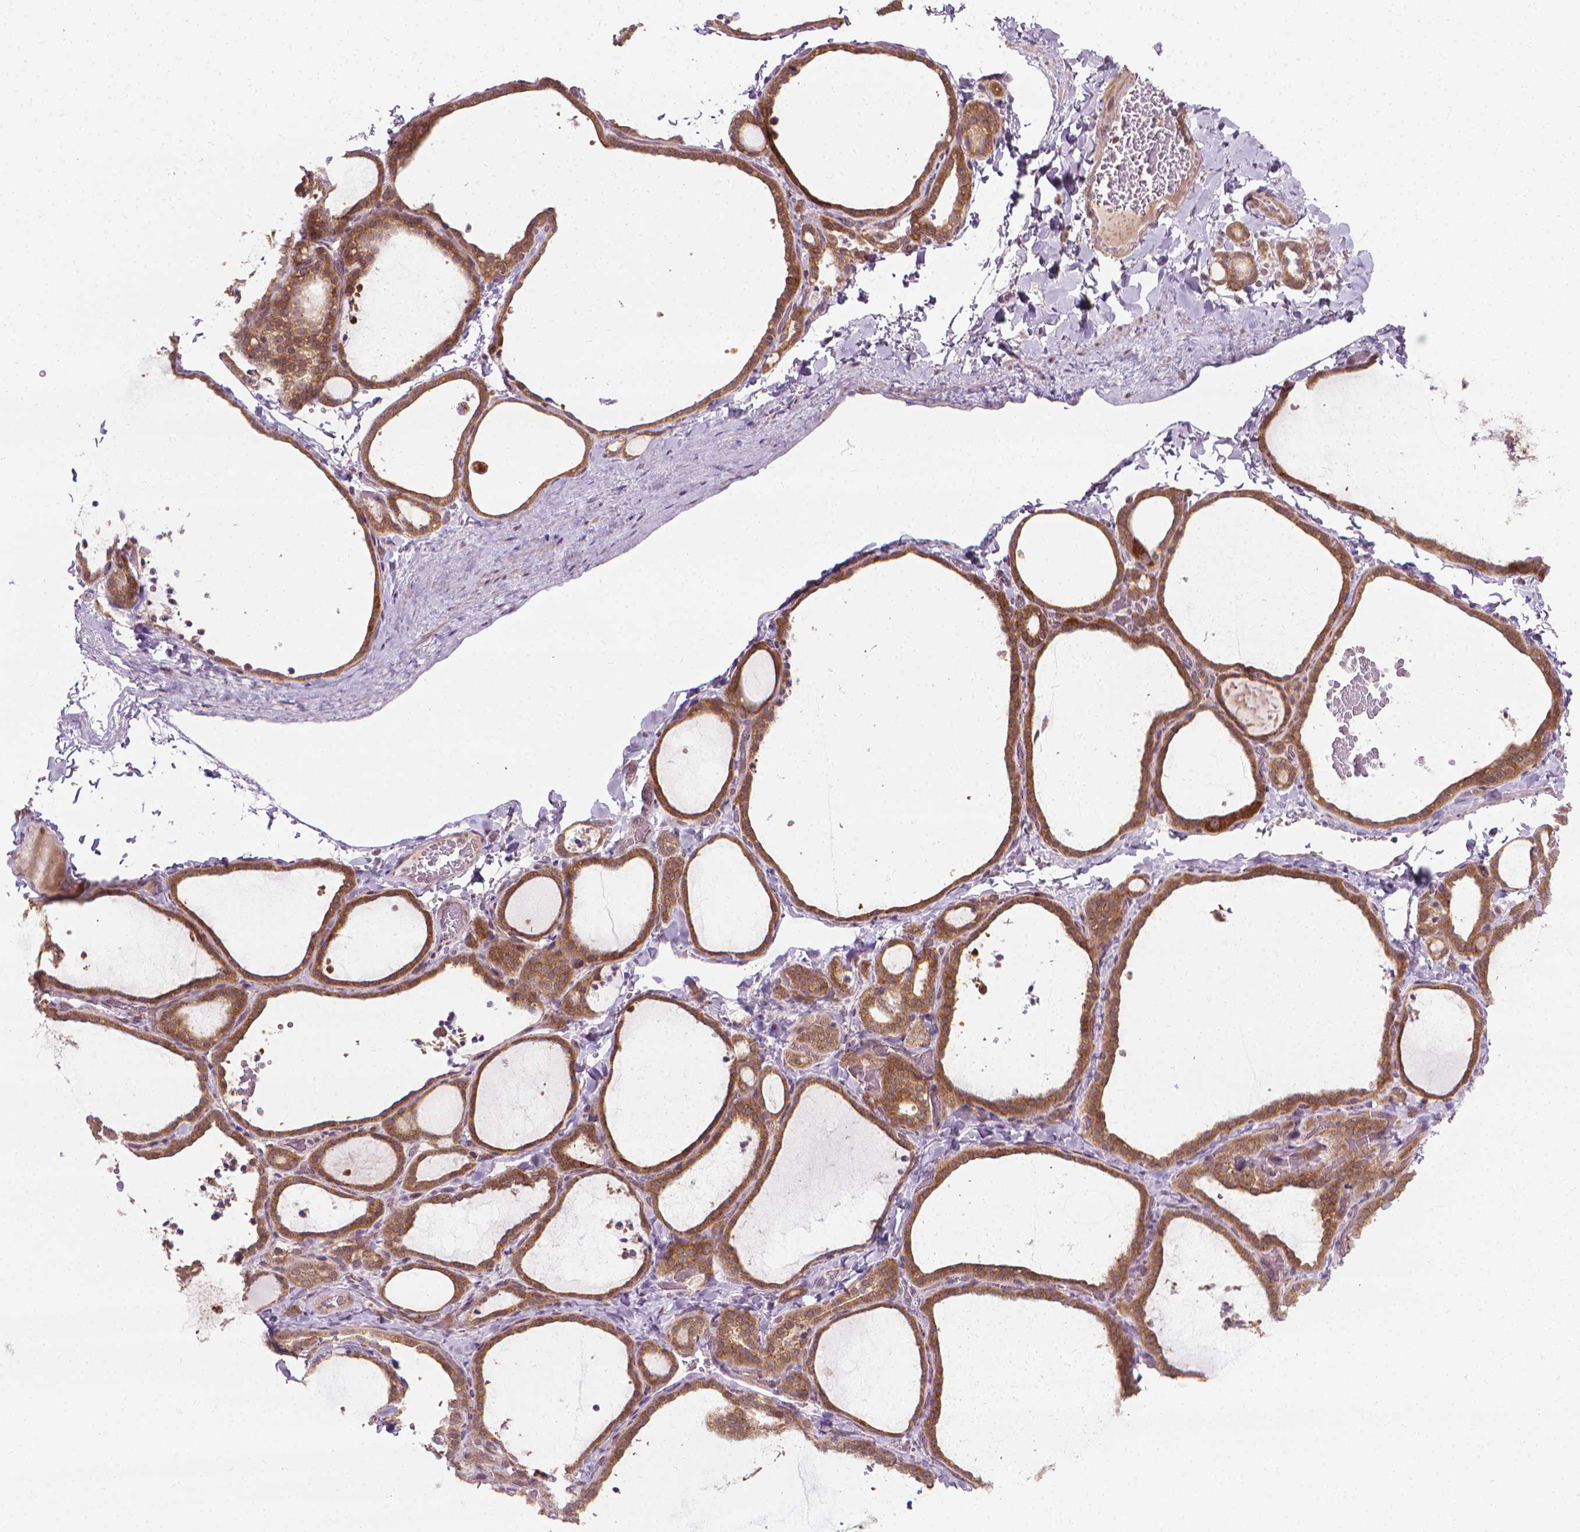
{"staining": {"intensity": "moderate", "quantity": ">75%", "location": "cytoplasmic/membranous"}, "tissue": "thyroid gland", "cell_type": "Glandular cells", "image_type": "normal", "snomed": [{"axis": "morphology", "description": "Normal tissue, NOS"}, {"axis": "topography", "description": "Thyroid gland"}], "caption": "Brown immunohistochemical staining in benign thyroid gland reveals moderate cytoplasmic/membranous expression in approximately >75% of glandular cells. (brown staining indicates protein expression, while blue staining denotes nuclei).", "gene": "PRAG1", "patient": {"sex": "female", "age": 22}}